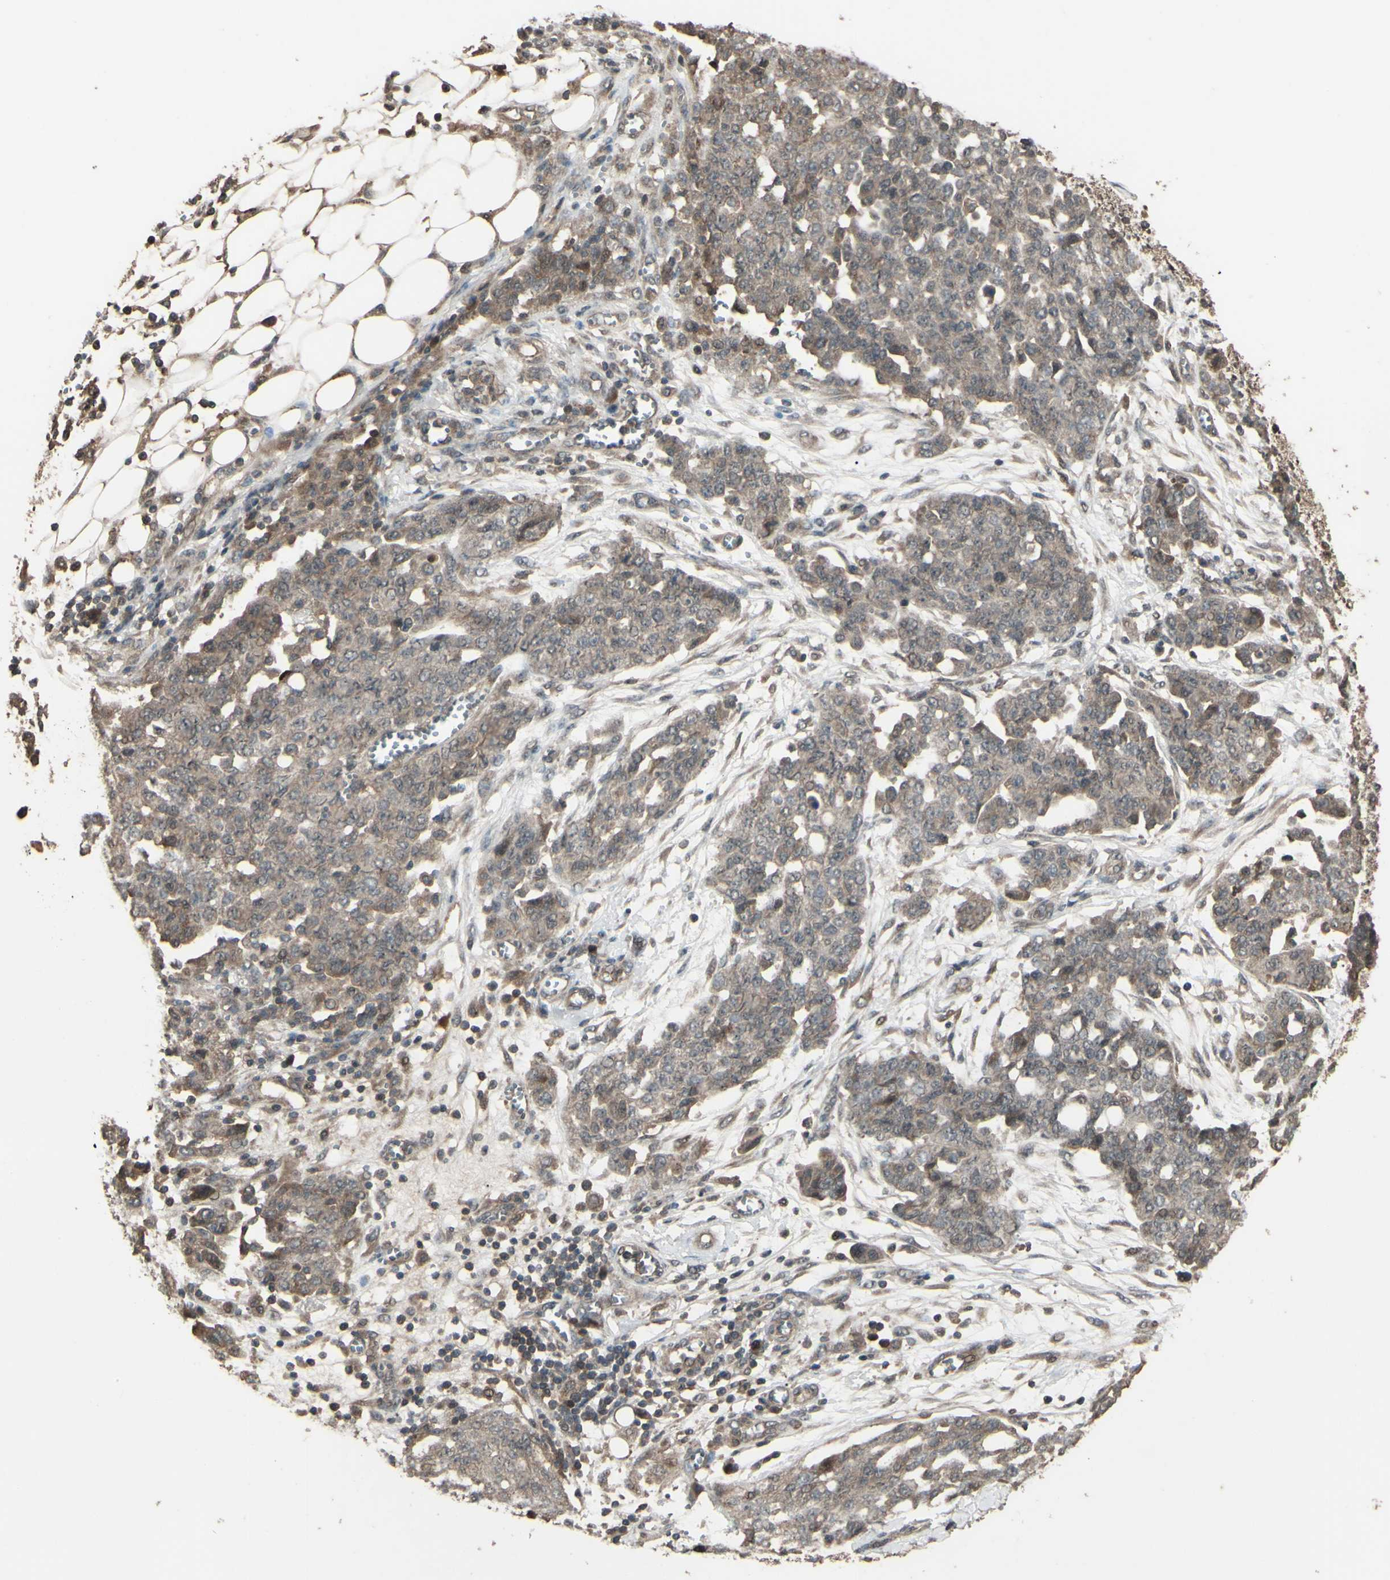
{"staining": {"intensity": "weak", "quantity": ">75%", "location": "cytoplasmic/membranous"}, "tissue": "ovarian cancer", "cell_type": "Tumor cells", "image_type": "cancer", "snomed": [{"axis": "morphology", "description": "Cystadenocarcinoma, serous, NOS"}, {"axis": "topography", "description": "Soft tissue"}, {"axis": "topography", "description": "Ovary"}], "caption": "A low amount of weak cytoplasmic/membranous positivity is present in about >75% of tumor cells in ovarian cancer tissue.", "gene": "GNAS", "patient": {"sex": "female", "age": 57}}